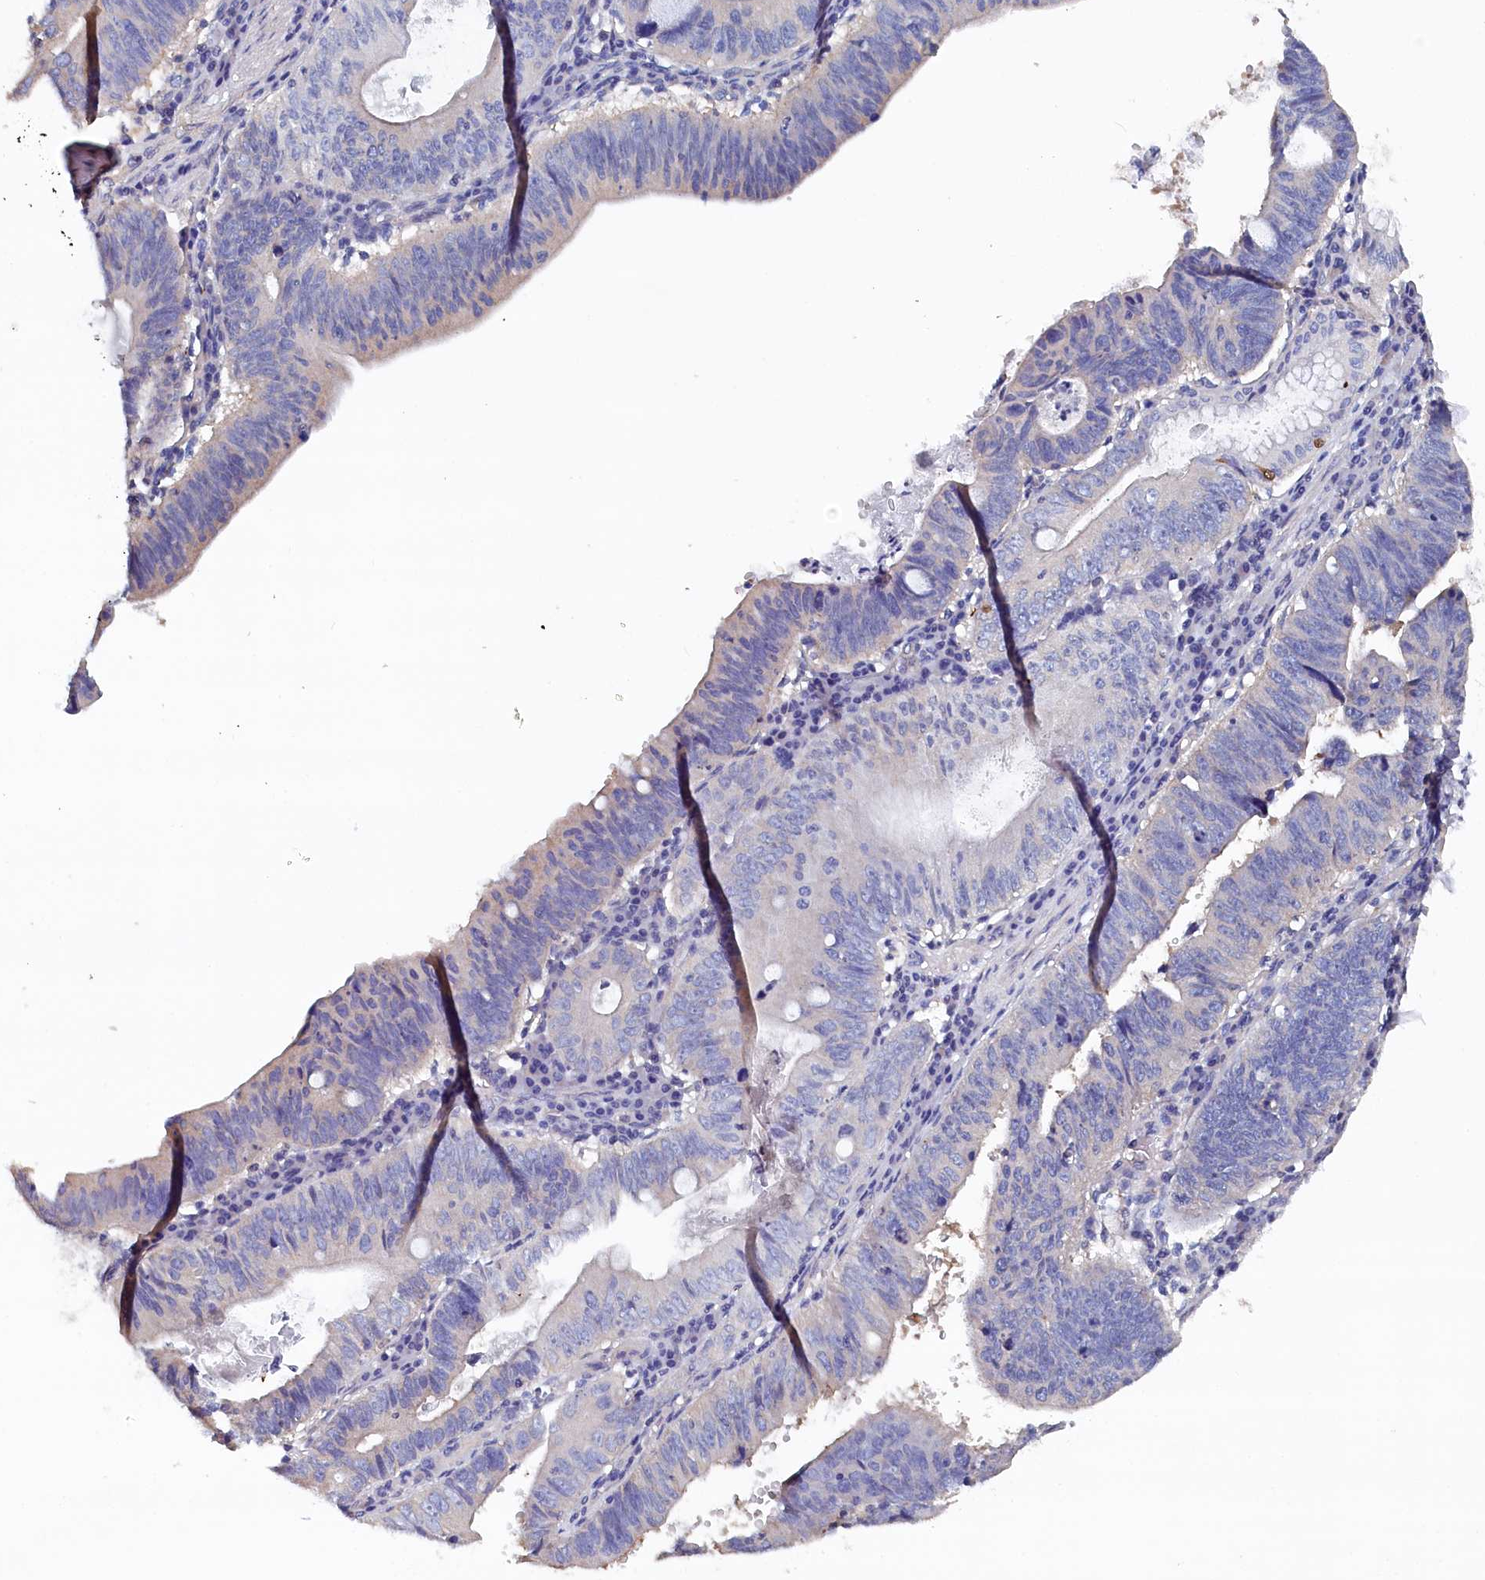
{"staining": {"intensity": "weak", "quantity": "<25%", "location": "cytoplasmic/membranous"}, "tissue": "stomach cancer", "cell_type": "Tumor cells", "image_type": "cancer", "snomed": [{"axis": "morphology", "description": "Adenocarcinoma, NOS"}, {"axis": "topography", "description": "Stomach"}], "caption": "This photomicrograph is of stomach cancer stained with IHC to label a protein in brown with the nuclei are counter-stained blue. There is no expression in tumor cells.", "gene": "BHMT", "patient": {"sex": "male", "age": 59}}